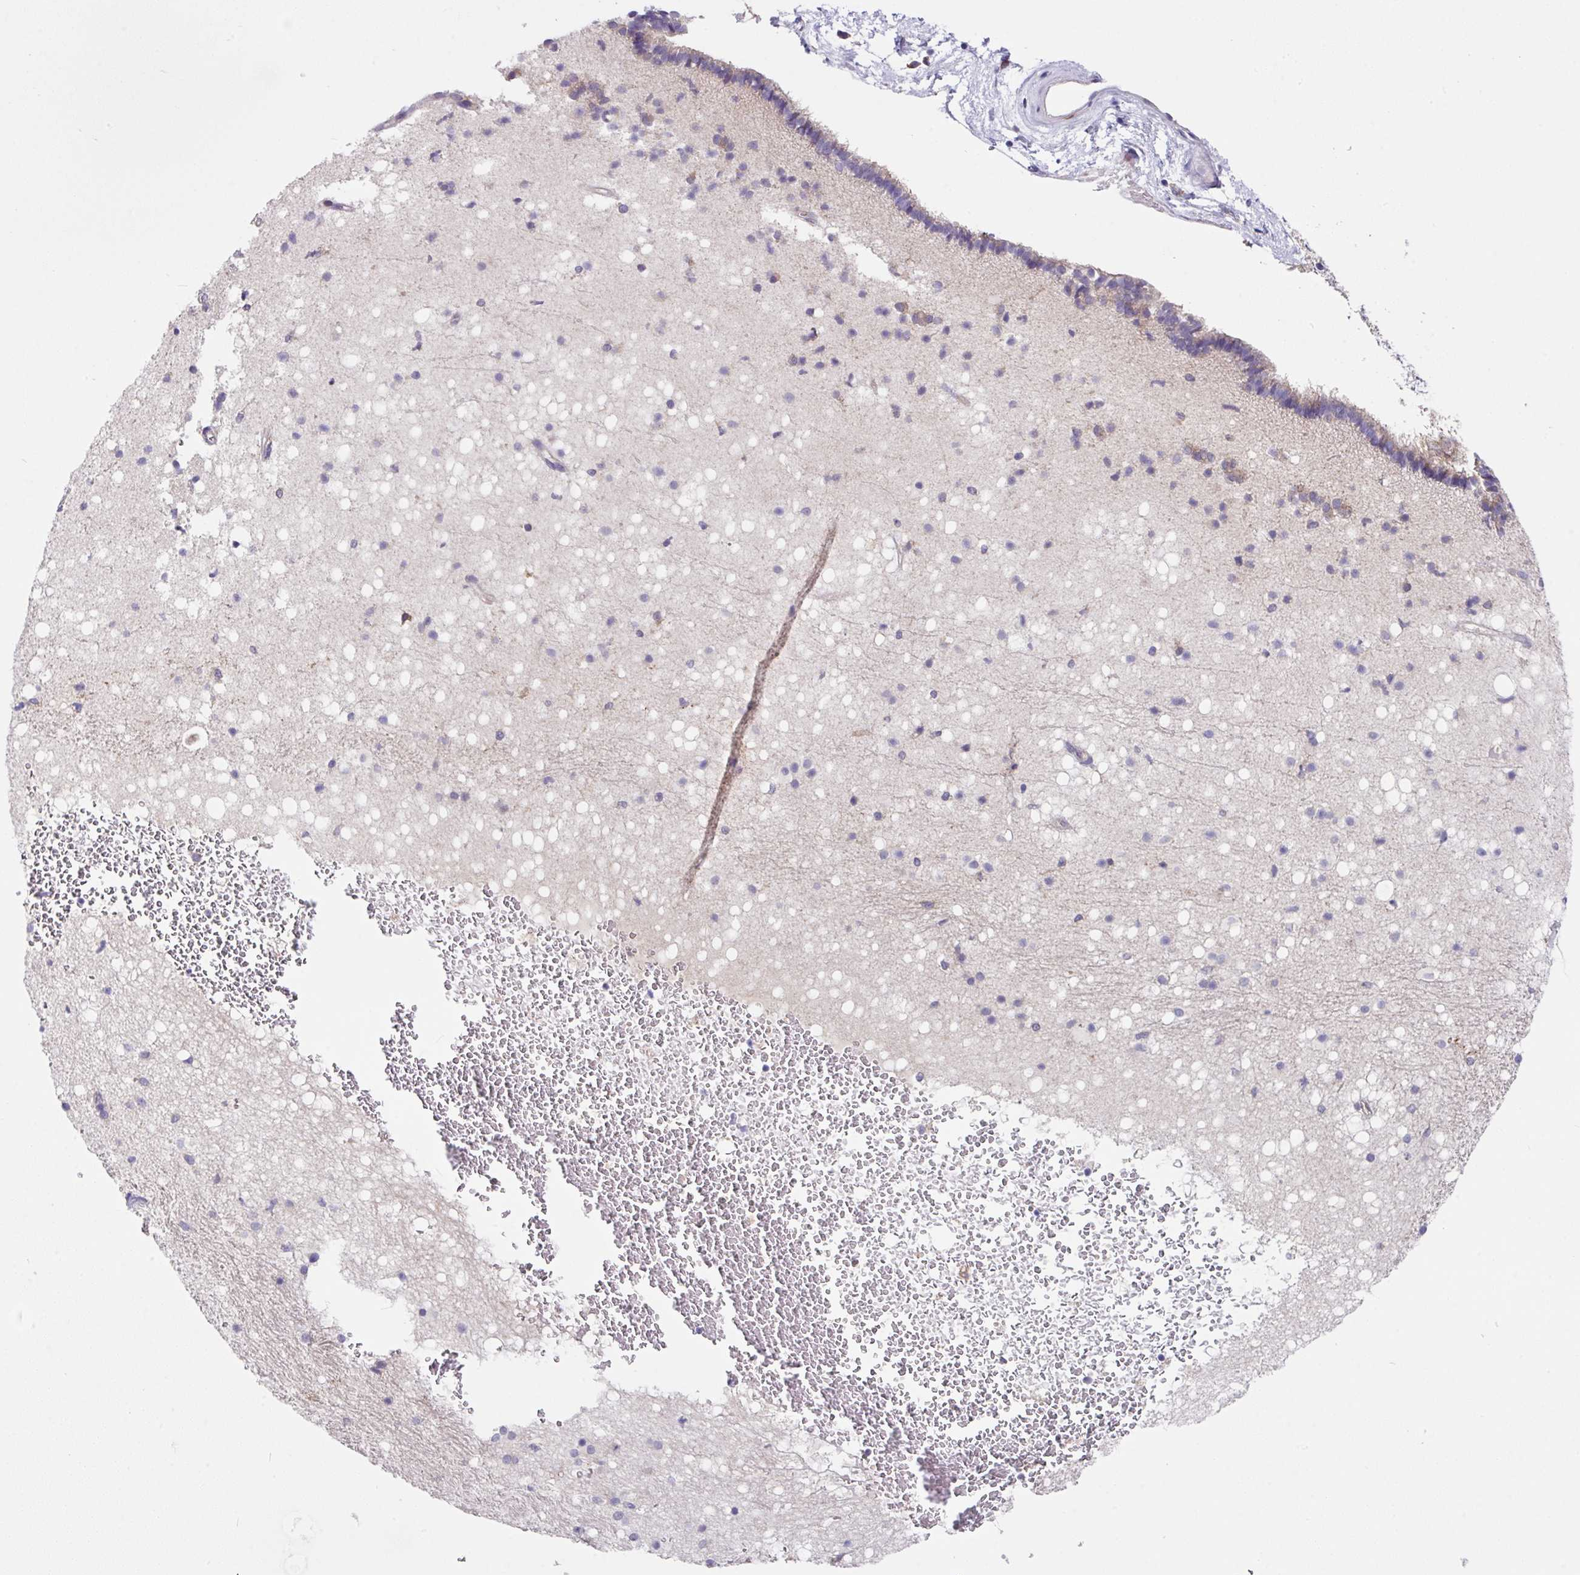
{"staining": {"intensity": "negative", "quantity": "none", "location": "none"}, "tissue": "caudate", "cell_type": "Glial cells", "image_type": "normal", "snomed": [{"axis": "morphology", "description": "Normal tissue, NOS"}, {"axis": "topography", "description": "Lateral ventricle wall"}], "caption": "DAB (3,3'-diaminobenzidine) immunohistochemical staining of normal caudate displays no significant staining in glial cells. (Stains: DAB (3,3'-diaminobenzidine) IHC with hematoxylin counter stain, Microscopy: brightfield microscopy at high magnification).", "gene": "EIF4B", "patient": {"sex": "male", "age": 37}}